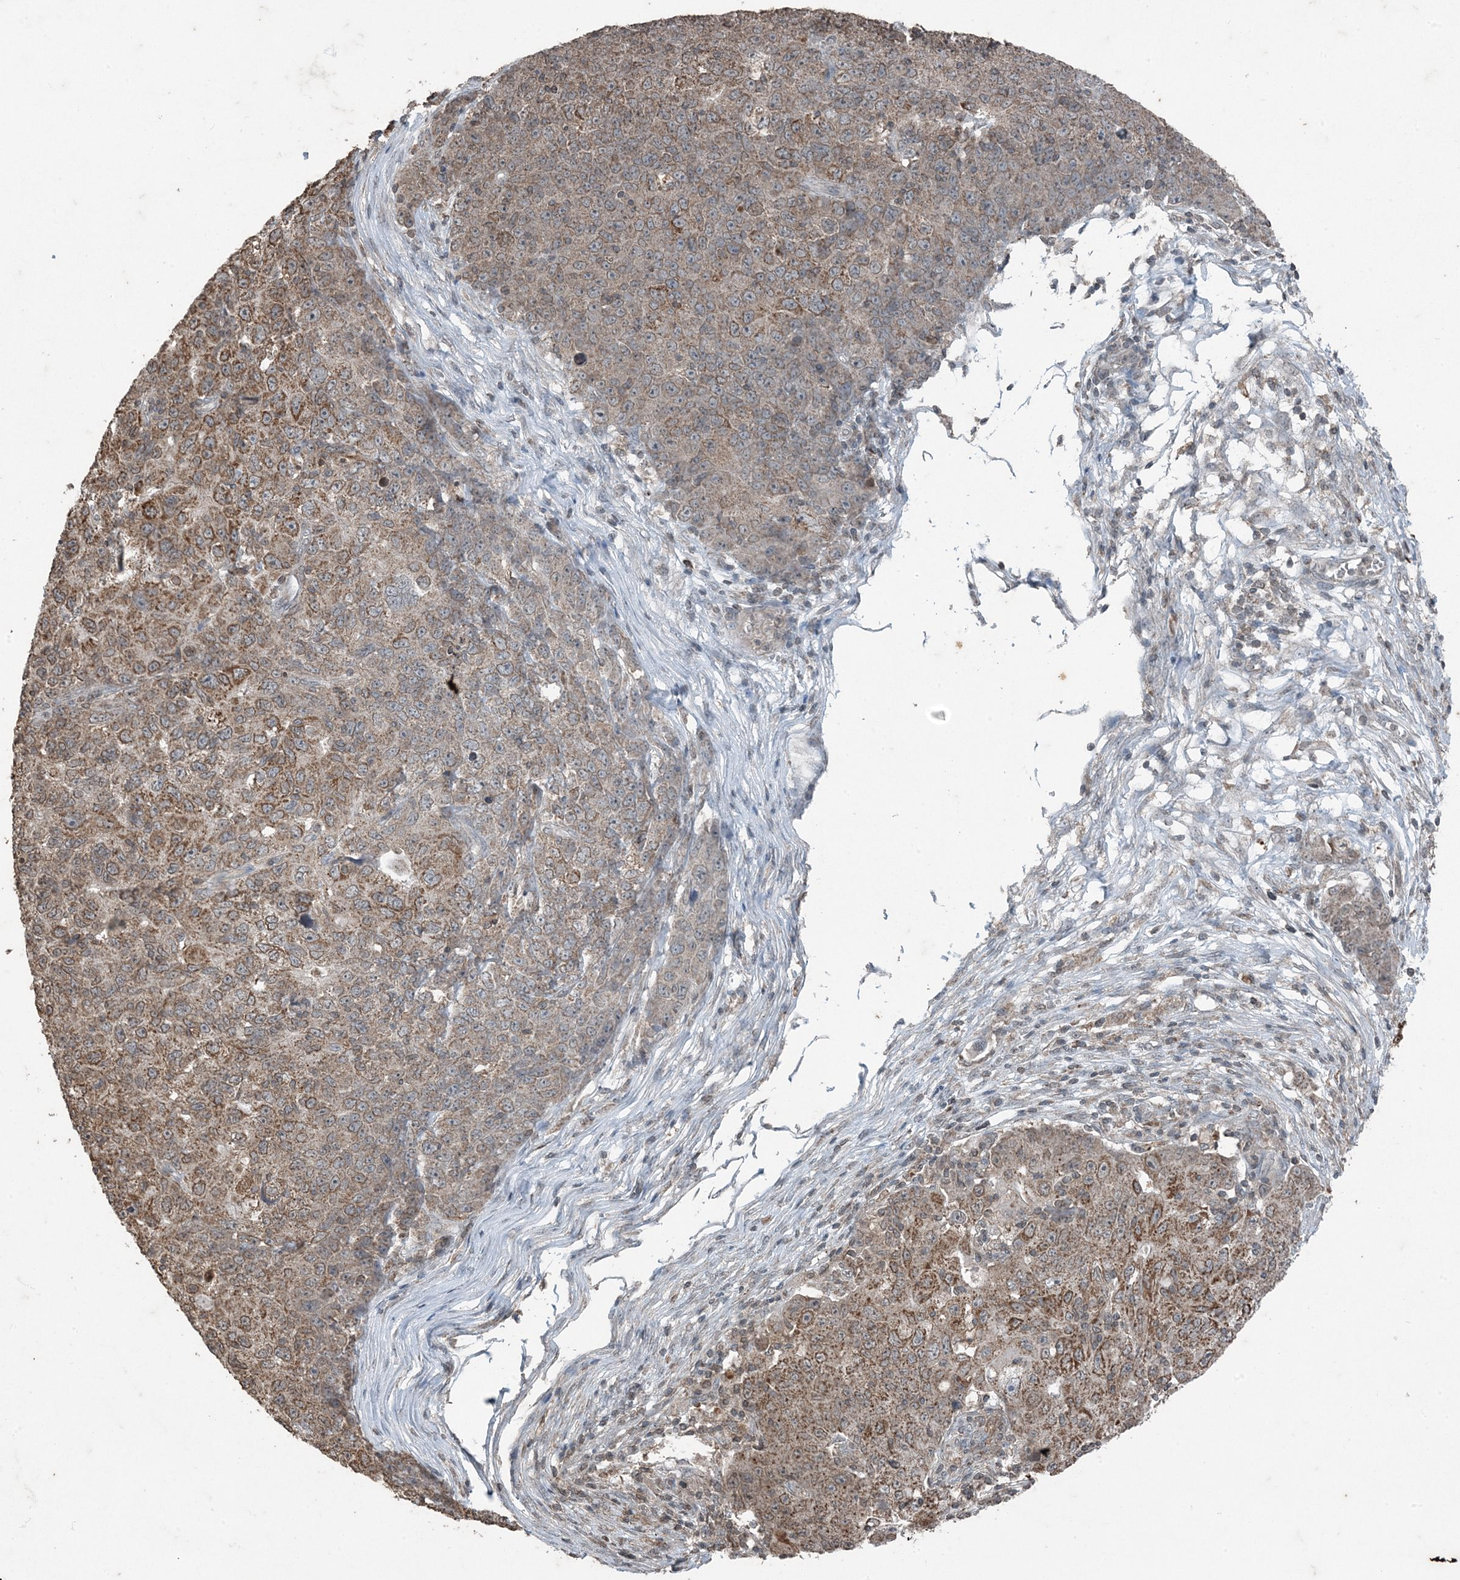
{"staining": {"intensity": "moderate", "quantity": ">75%", "location": "cytoplasmic/membranous"}, "tissue": "ovarian cancer", "cell_type": "Tumor cells", "image_type": "cancer", "snomed": [{"axis": "morphology", "description": "Carcinoma, endometroid"}, {"axis": "topography", "description": "Ovary"}], "caption": "Immunohistochemical staining of human endometroid carcinoma (ovarian) shows moderate cytoplasmic/membranous protein positivity in approximately >75% of tumor cells.", "gene": "GNL1", "patient": {"sex": "female", "age": 42}}